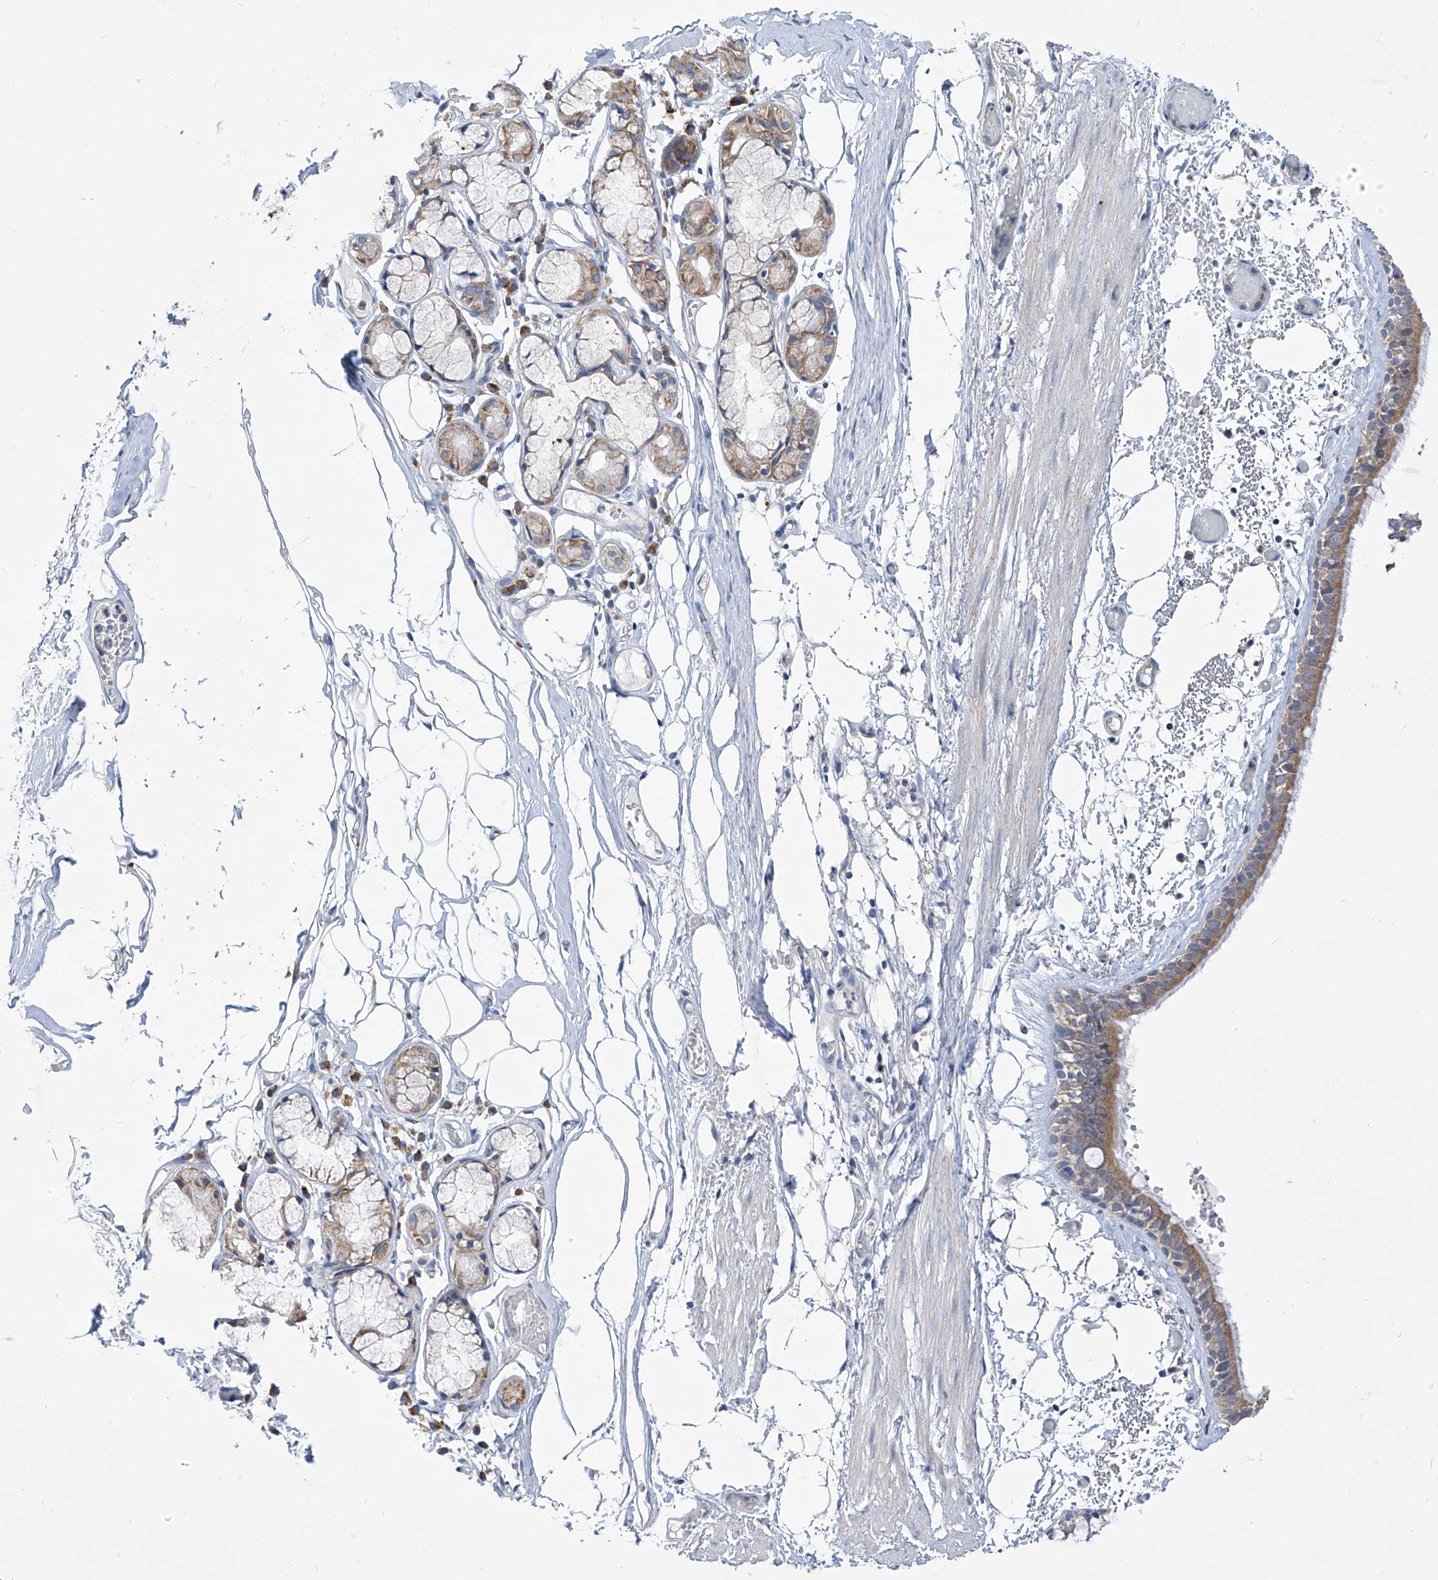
{"staining": {"intensity": "moderate", "quantity": "25%-75%", "location": "cytoplasmic/membranous"}, "tissue": "bronchus", "cell_type": "Respiratory epithelial cells", "image_type": "normal", "snomed": [{"axis": "morphology", "description": "Normal tissue, NOS"}, {"axis": "topography", "description": "Bronchus"}, {"axis": "topography", "description": "Lung"}], "caption": "High-power microscopy captured an IHC histopathology image of benign bronchus, revealing moderate cytoplasmic/membranous staining in about 25%-75% of respiratory epithelial cells. The staining was performed using DAB, with brown indicating positive protein expression. Nuclei are stained blue with hematoxylin.", "gene": "UFL1", "patient": {"sex": "male", "age": 56}}